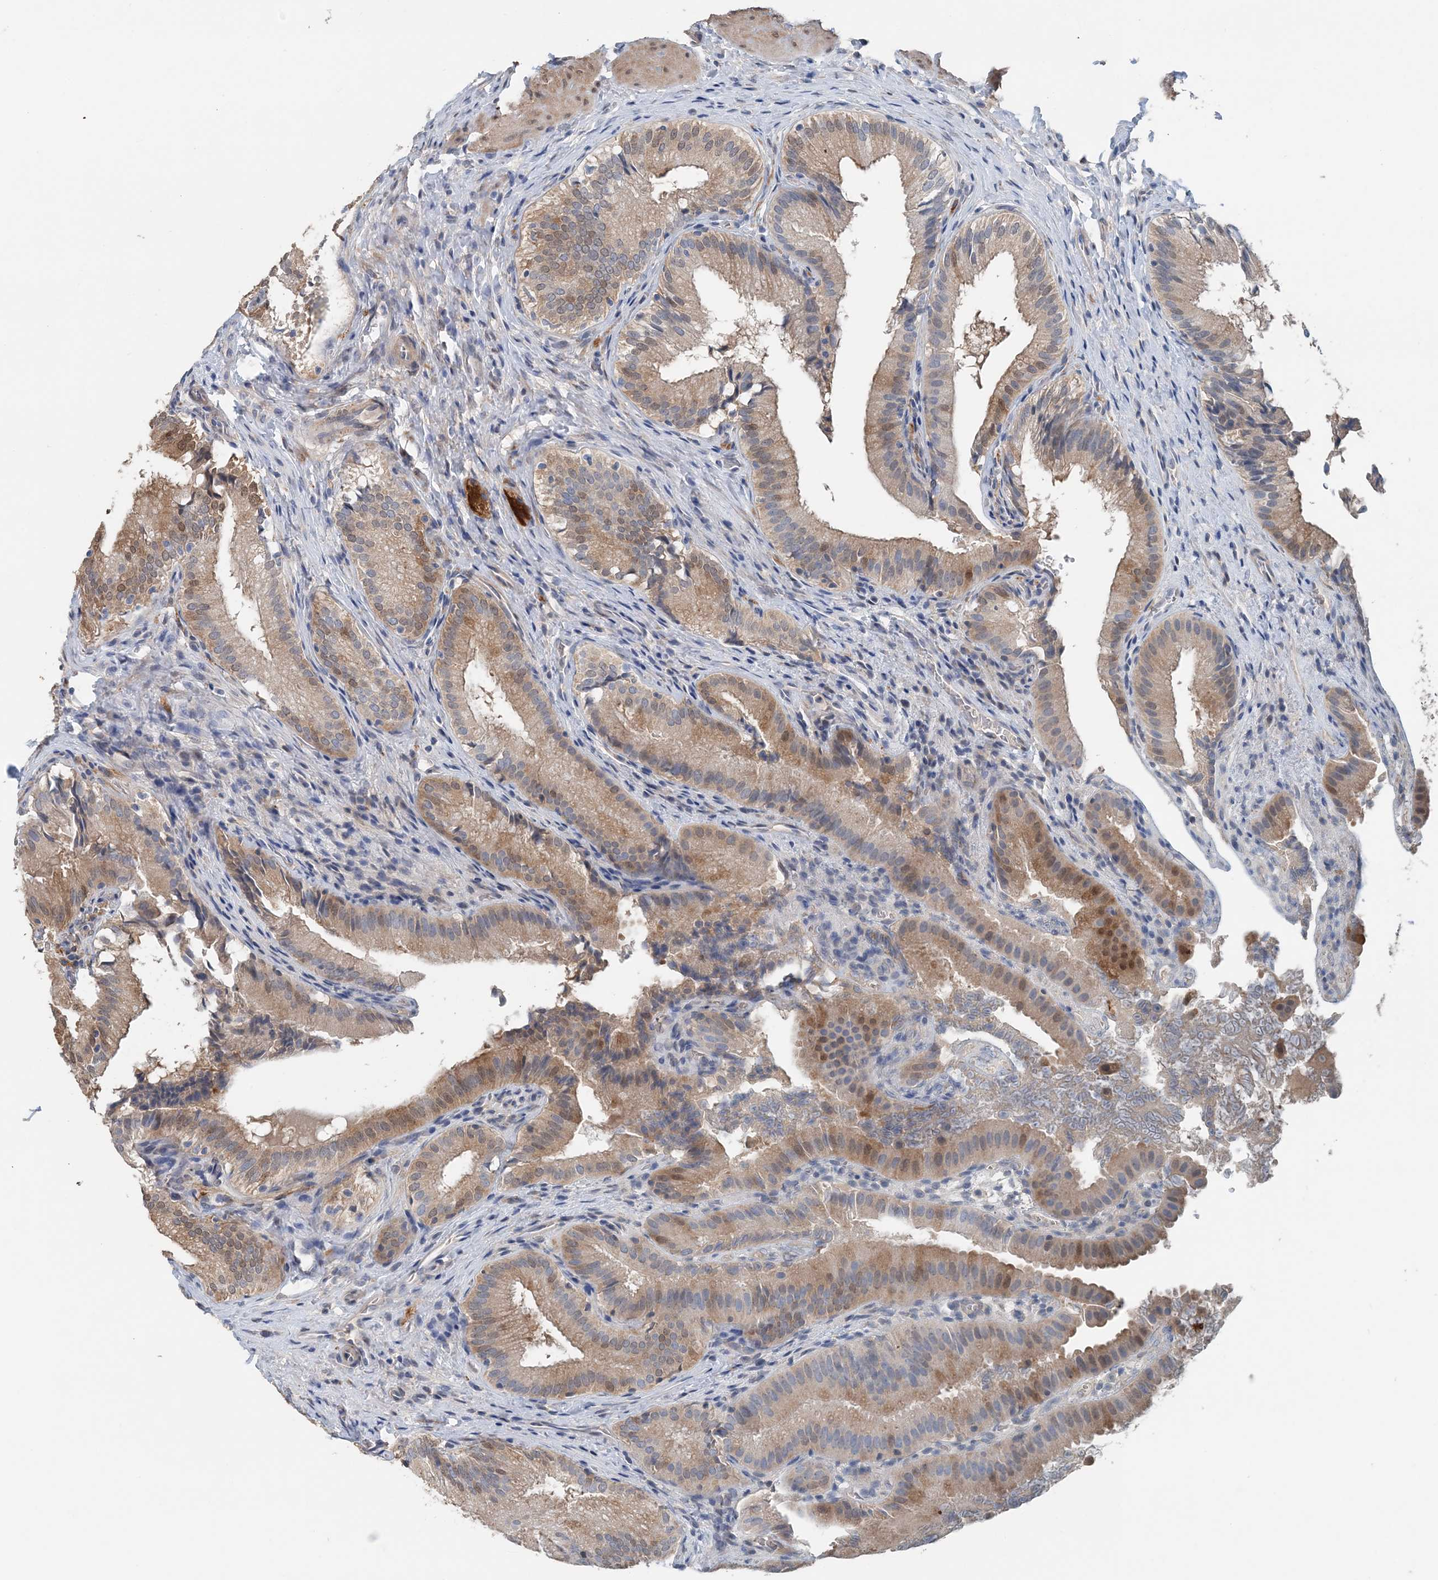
{"staining": {"intensity": "moderate", "quantity": ">75%", "location": "cytoplasmic/membranous,nuclear"}, "tissue": "gallbladder", "cell_type": "Glandular cells", "image_type": "normal", "snomed": [{"axis": "morphology", "description": "Normal tissue, NOS"}, {"axis": "topography", "description": "Gallbladder"}], "caption": "Protein analysis of unremarkable gallbladder shows moderate cytoplasmic/membranous,nuclear expression in about >75% of glandular cells. The staining is performed using DAB (3,3'-diaminobenzidine) brown chromogen to label protein expression. The nuclei are counter-stained blue using hematoxylin.", "gene": "PFN2", "patient": {"sex": "female", "age": 30}}